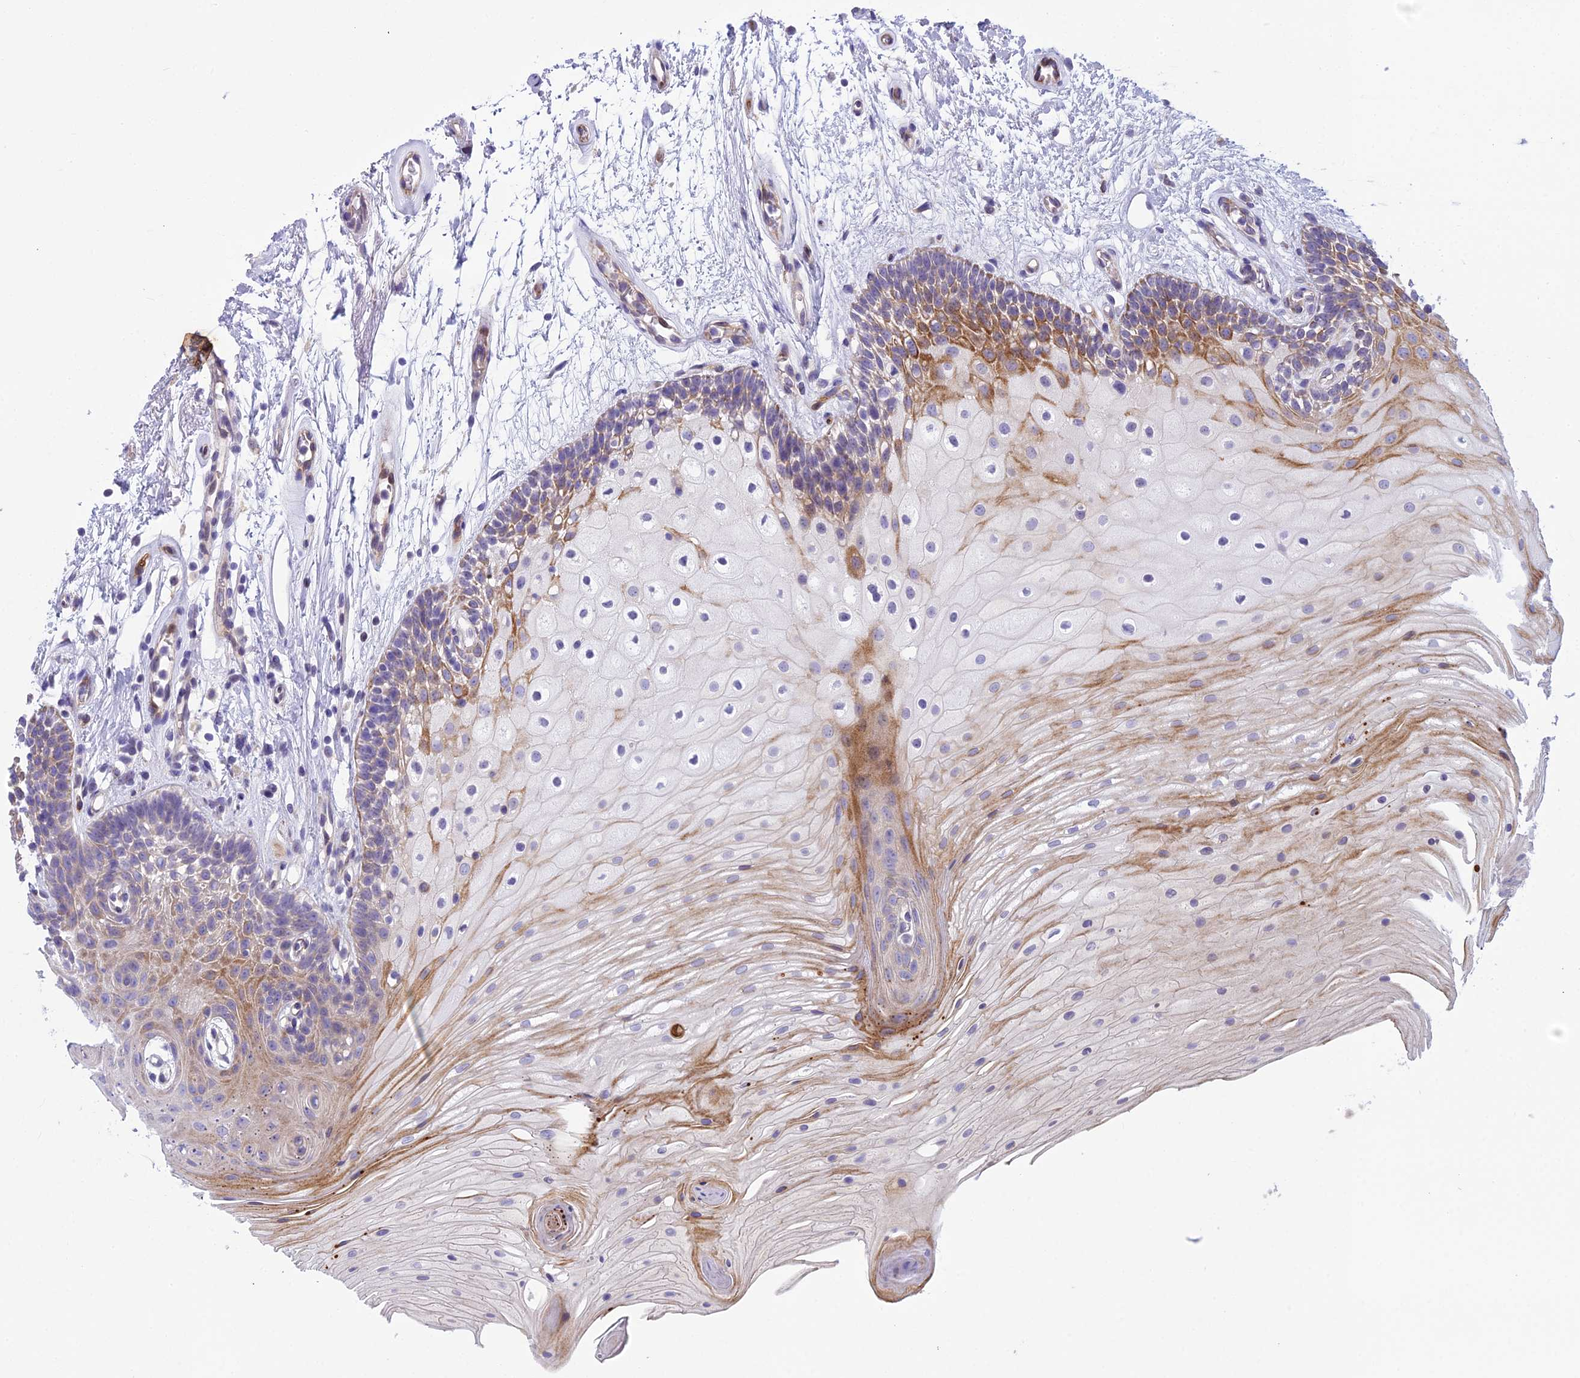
{"staining": {"intensity": "moderate", "quantity": "25%-75%", "location": "cytoplasmic/membranous"}, "tissue": "oral mucosa", "cell_type": "Squamous epithelial cells", "image_type": "normal", "snomed": [{"axis": "morphology", "description": "Normal tissue, NOS"}, {"axis": "topography", "description": "Oral tissue"}], "caption": "Immunohistochemical staining of unremarkable human oral mucosa shows medium levels of moderate cytoplasmic/membranous expression in about 25%-75% of squamous epithelial cells.", "gene": "PCDHB14", "patient": {"sex": "female", "age": 80}}